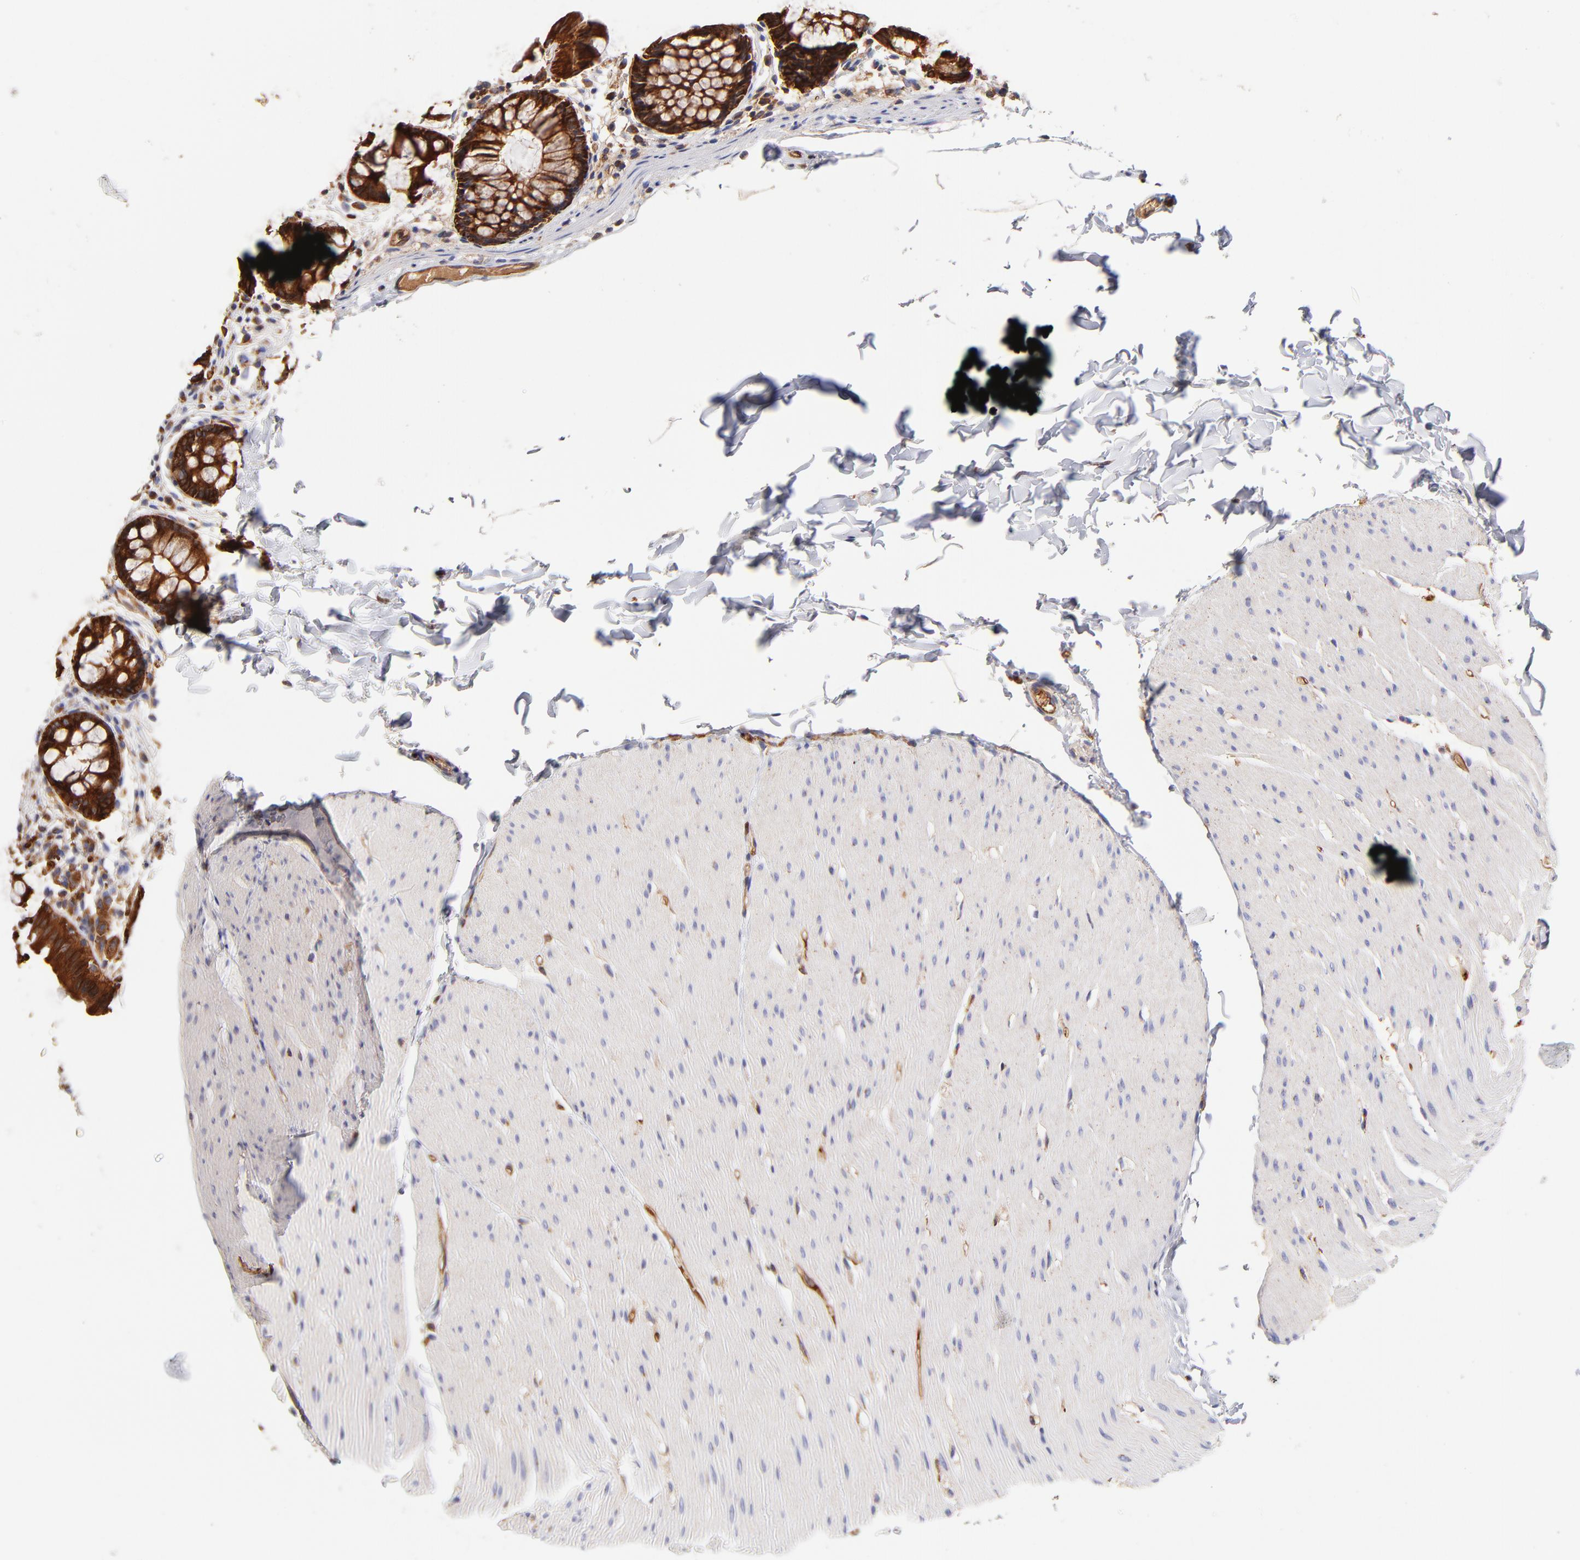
{"staining": {"intensity": "moderate", "quantity": ">75%", "location": "cytoplasmic/membranous"}, "tissue": "colon", "cell_type": "Endothelial cells", "image_type": "normal", "snomed": [{"axis": "morphology", "description": "Normal tissue, NOS"}, {"axis": "topography", "description": "Smooth muscle"}, {"axis": "topography", "description": "Colon"}], "caption": "Immunohistochemistry (IHC) micrograph of benign colon: colon stained using immunohistochemistry (IHC) shows medium levels of moderate protein expression localized specifically in the cytoplasmic/membranous of endothelial cells, appearing as a cytoplasmic/membranous brown color.", "gene": "CD2AP", "patient": {"sex": "male", "age": 67}}